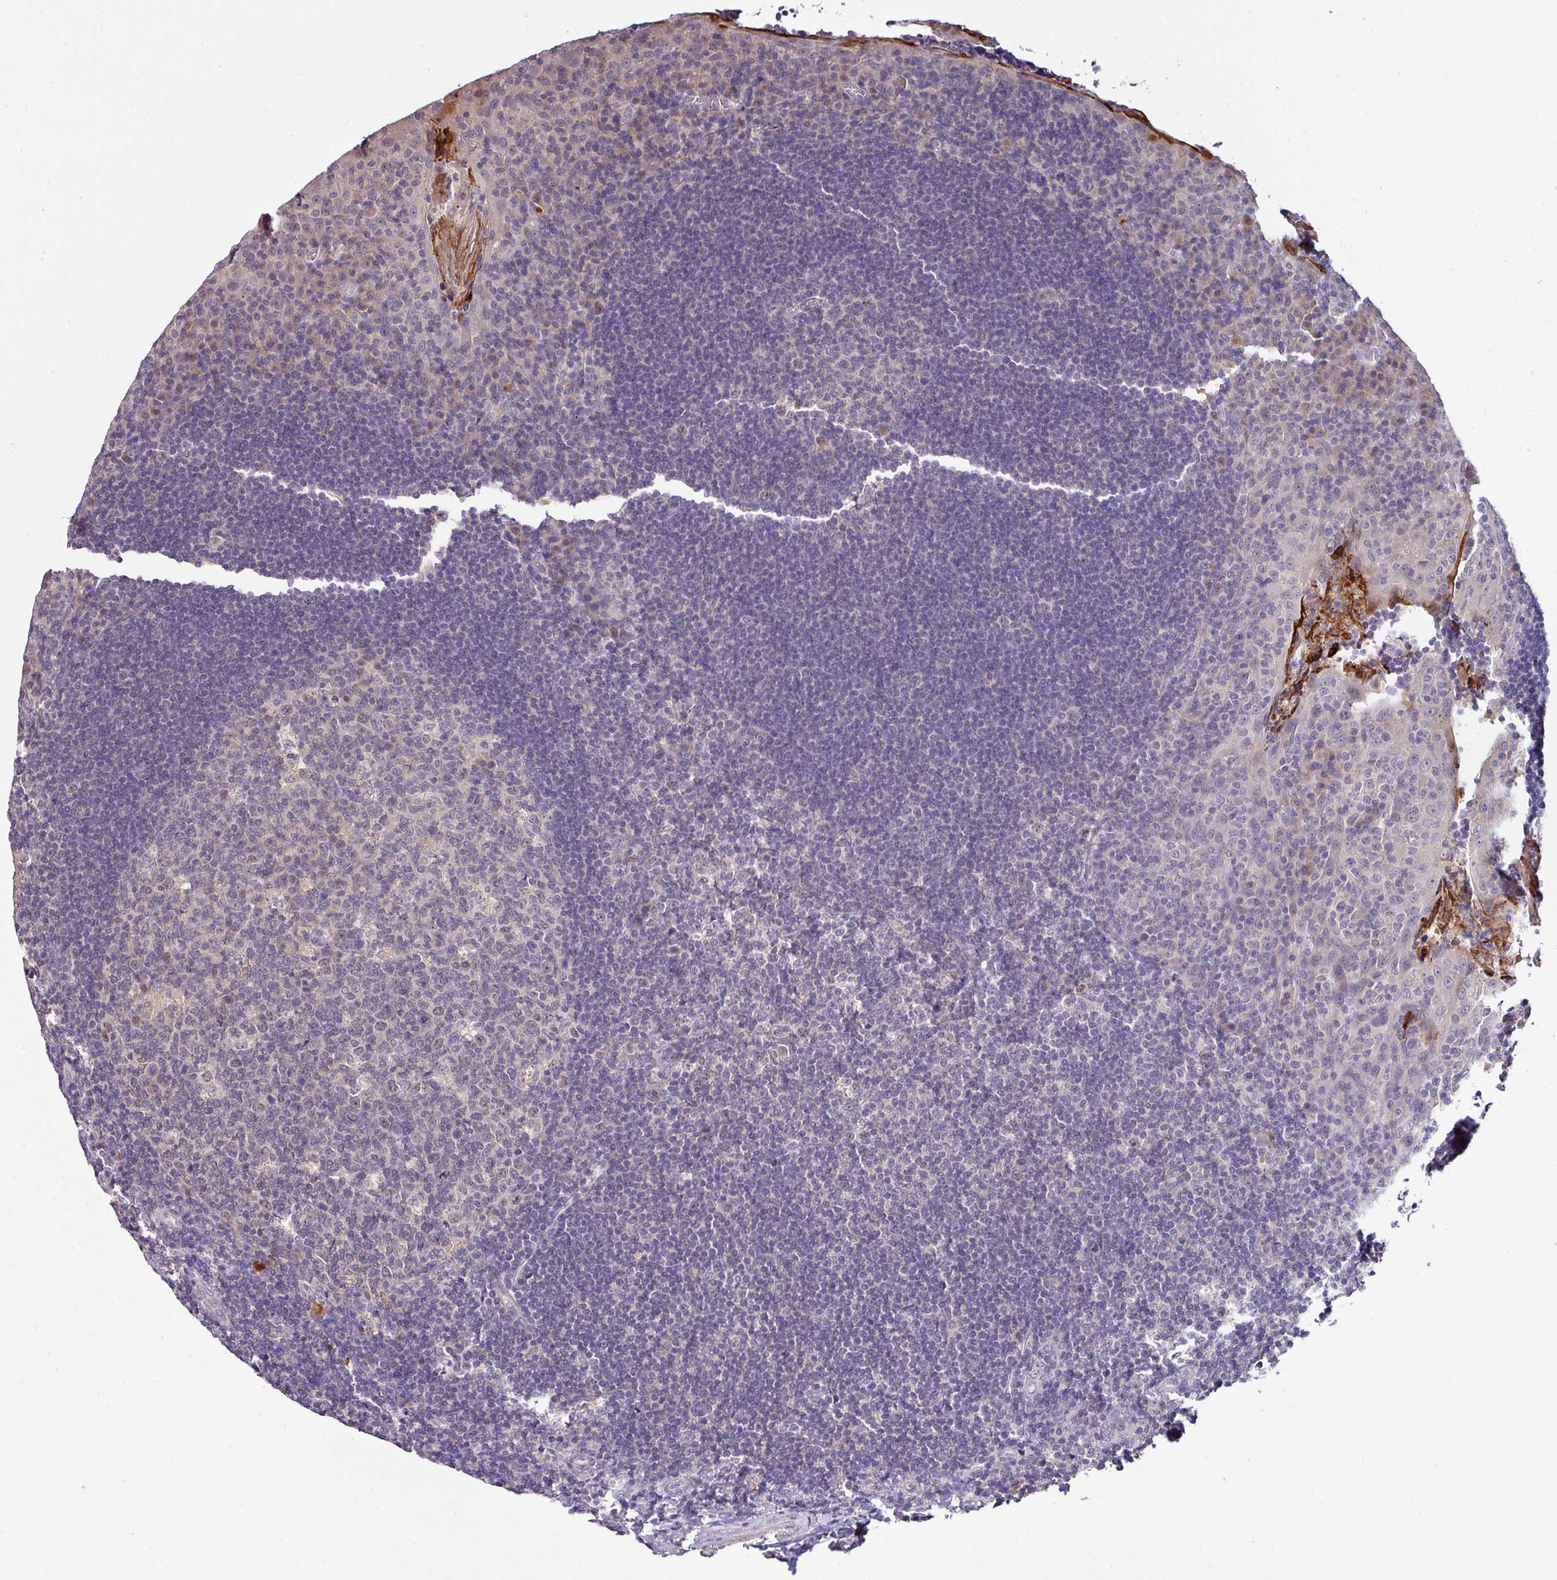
{"staining": {"intensity": "negative", "quantity": "none", "location": "none"}, "tissue": "tonsil", "cell_type": "Germinal center cells", "image_type": "normal", "snomed": [{"axis": "morphology", "description": "Normal tissue, NOS"}, {"axis": "topography", "description": "Tonsil"}], "caption": "A high-resolution photomicrograph shows immunohistochemistry staining of benign tonsil, which reveals no significant expression in germinal center cells. Nuclei are stained in blue.", "gene": "AEBP2", "patient": {"sex": "male", "age": 17}}